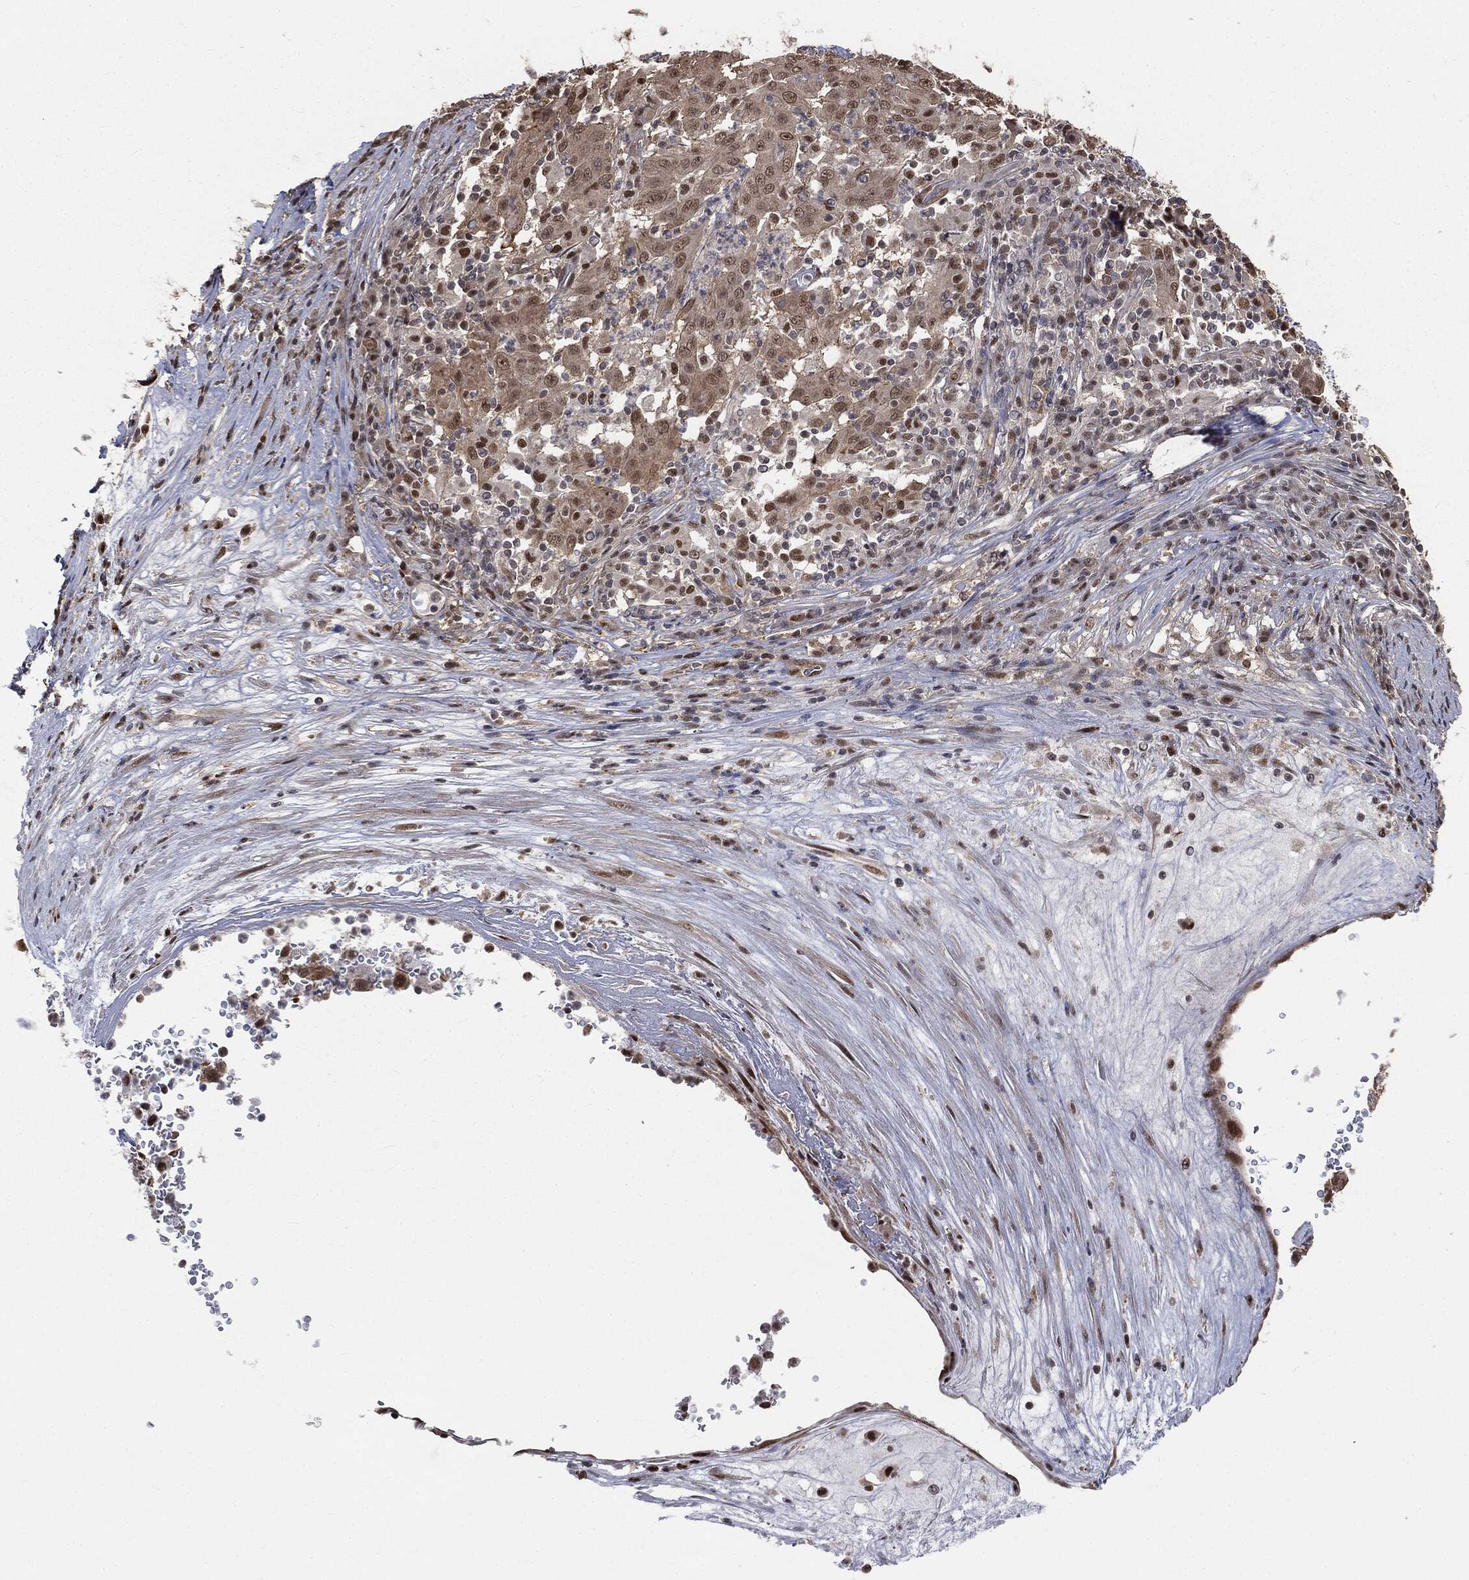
{"staining": {"intensity": "moderate", "quantity": "25%-75%", "location": "nuclear"}, "tissue": "pancreatic cancer", "cell_type": "Tumor cells", "image_type": "cancer", "snomed": [{"axis": "morphology", "description": "Adenocarcinoma, NOS"}, {"axis": "topography", "description": "Pancreas"}], "caption": "Pancreatic adenocarcinoma stained with a protein marker exhibits moderate staining in tumor cells.", "gene": "SHLD2", "patient": {"sex": "male", "age": 63}}